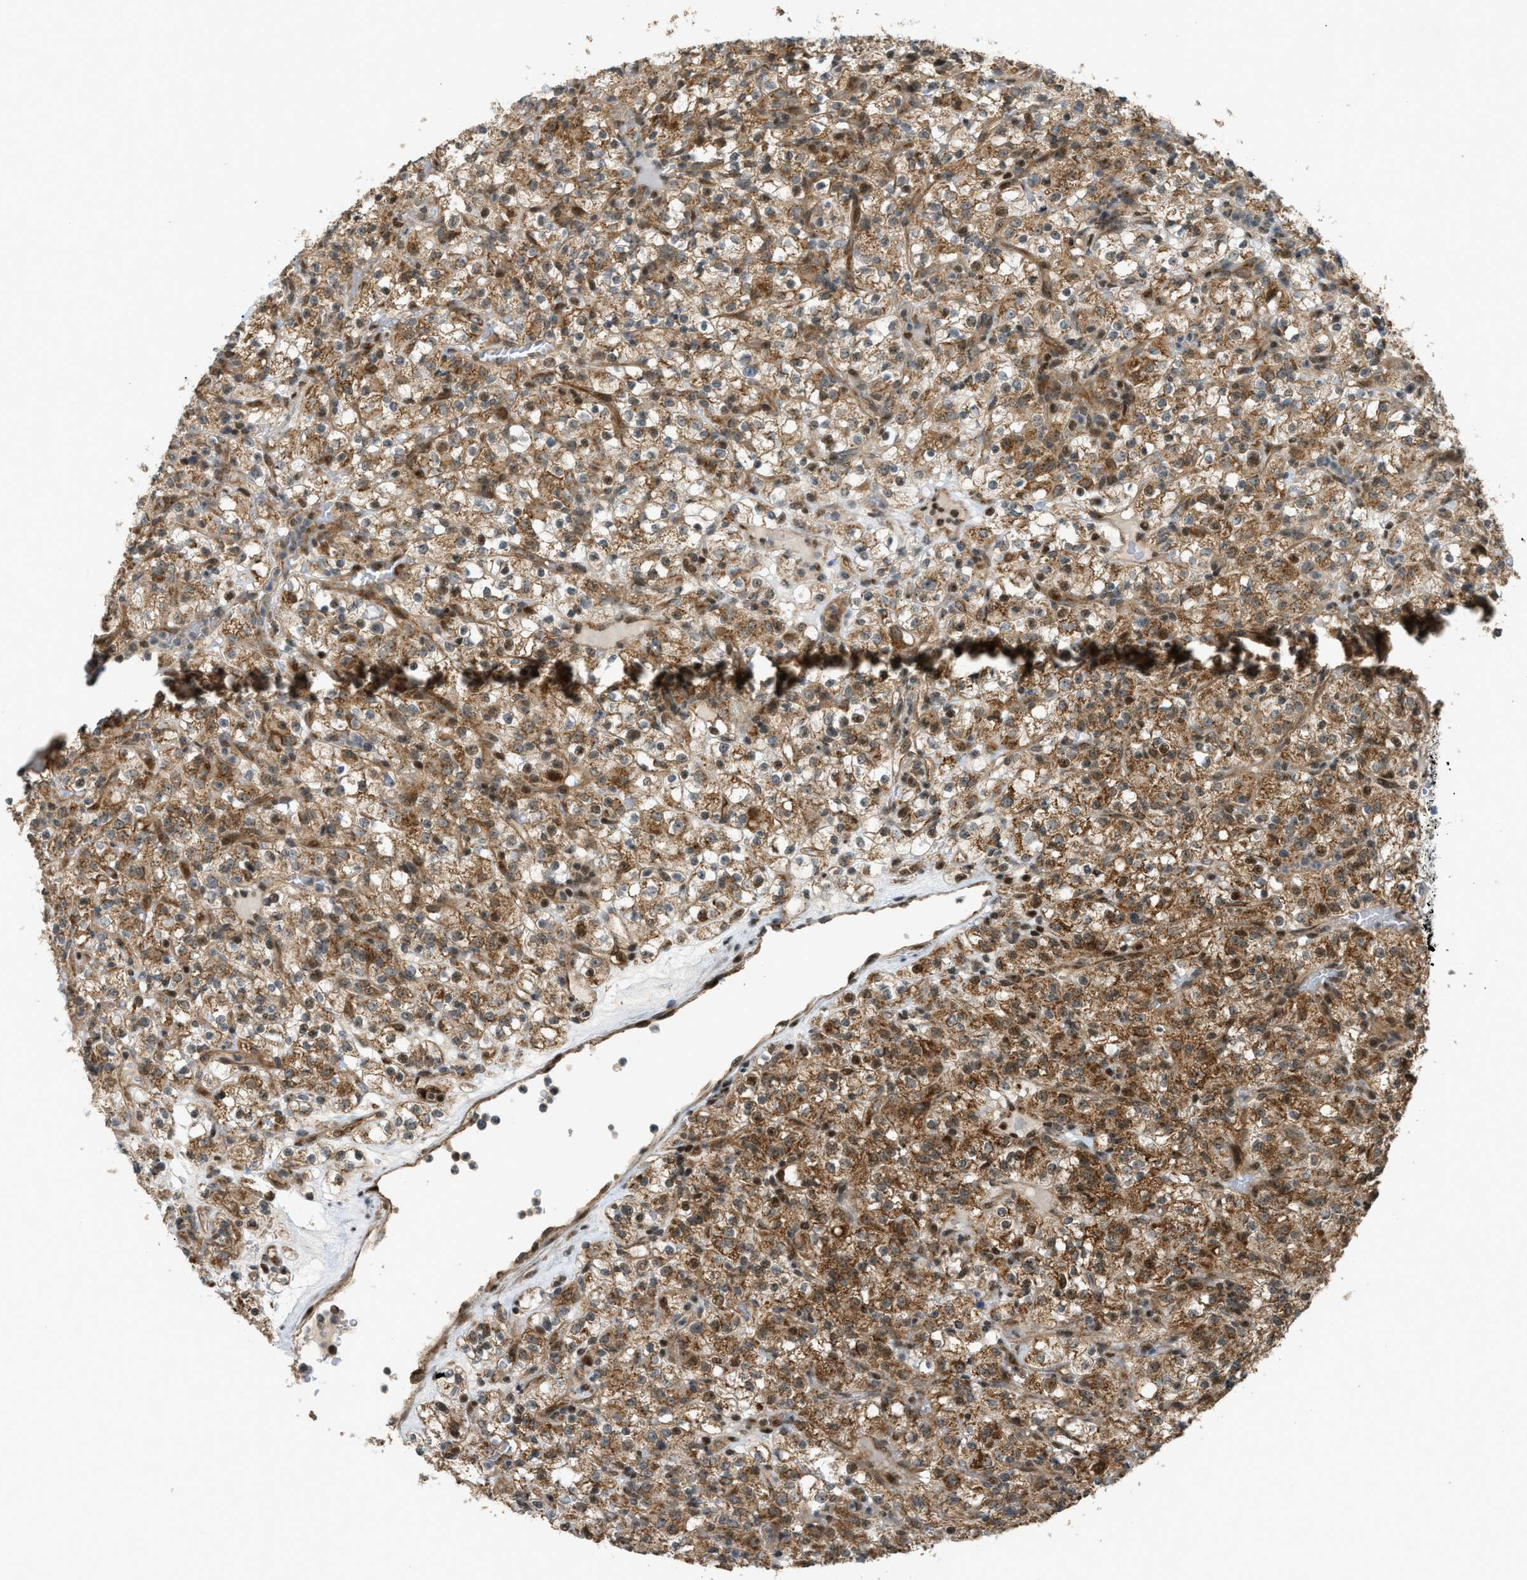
{"staining": {"intensity": "moderate", "quantity": ">75%", "location": "cytoplasmic/membranous,nuclear"}, "tissue": "renal cancer", "cell_type": "Tumor cells", "image_type": "cancer", "snomed": [{"axis": "morphology", "description": "Normal tissue, NOS"}, {"axis": "morphology", "description": "Adenocarcinoma, NOS"}, {"axis": "topography", "description": "Kidney"}], "caption": "A brown stain labels moderate cytoplasmic/membranous and nuclear positivity of a protein in renal adenocarcinoma tumor cells.", "gene": "CCDC186", "patient": {"sex": "female", "age": 72}}